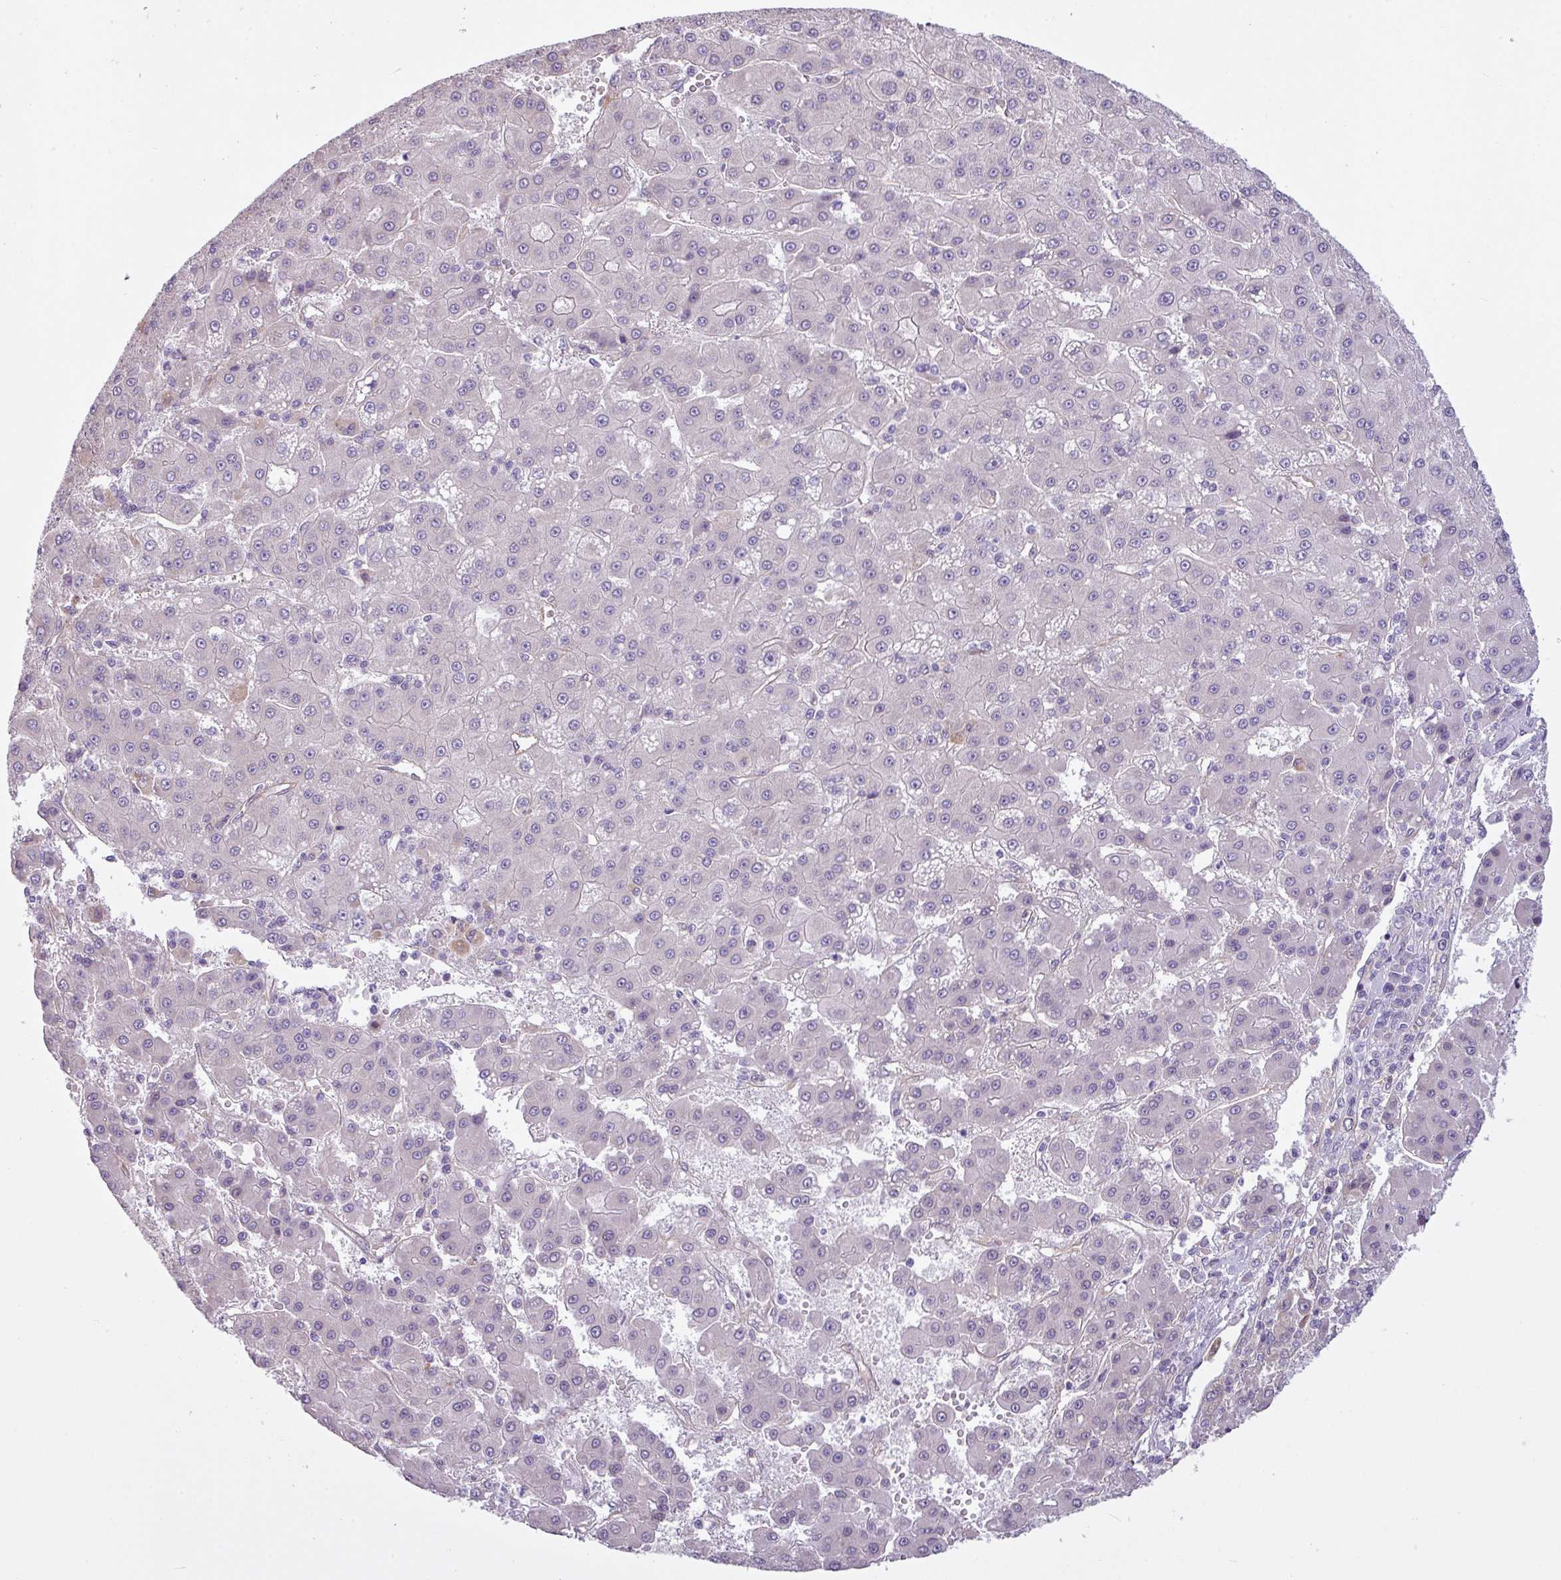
{"staining": {"intensity": "negative", "quantity": "none", "location": "none"}, "tissue": "liver cancer", "cell_type": "Tumor cells", "image_type": "cancer", "snomed": [{"axis": "morphology", "description": "Carcinoma, Hepatocellular, NOS"}, {"axis": "topography", "description": "Liver"}], "caption": "Micrograph shows no protein staining in tumor cells of liver cancer (hepatocellular carcinoma) tissue.", "gene": "CAMK2B", "patient": {"sex": "male", "age": 76}}